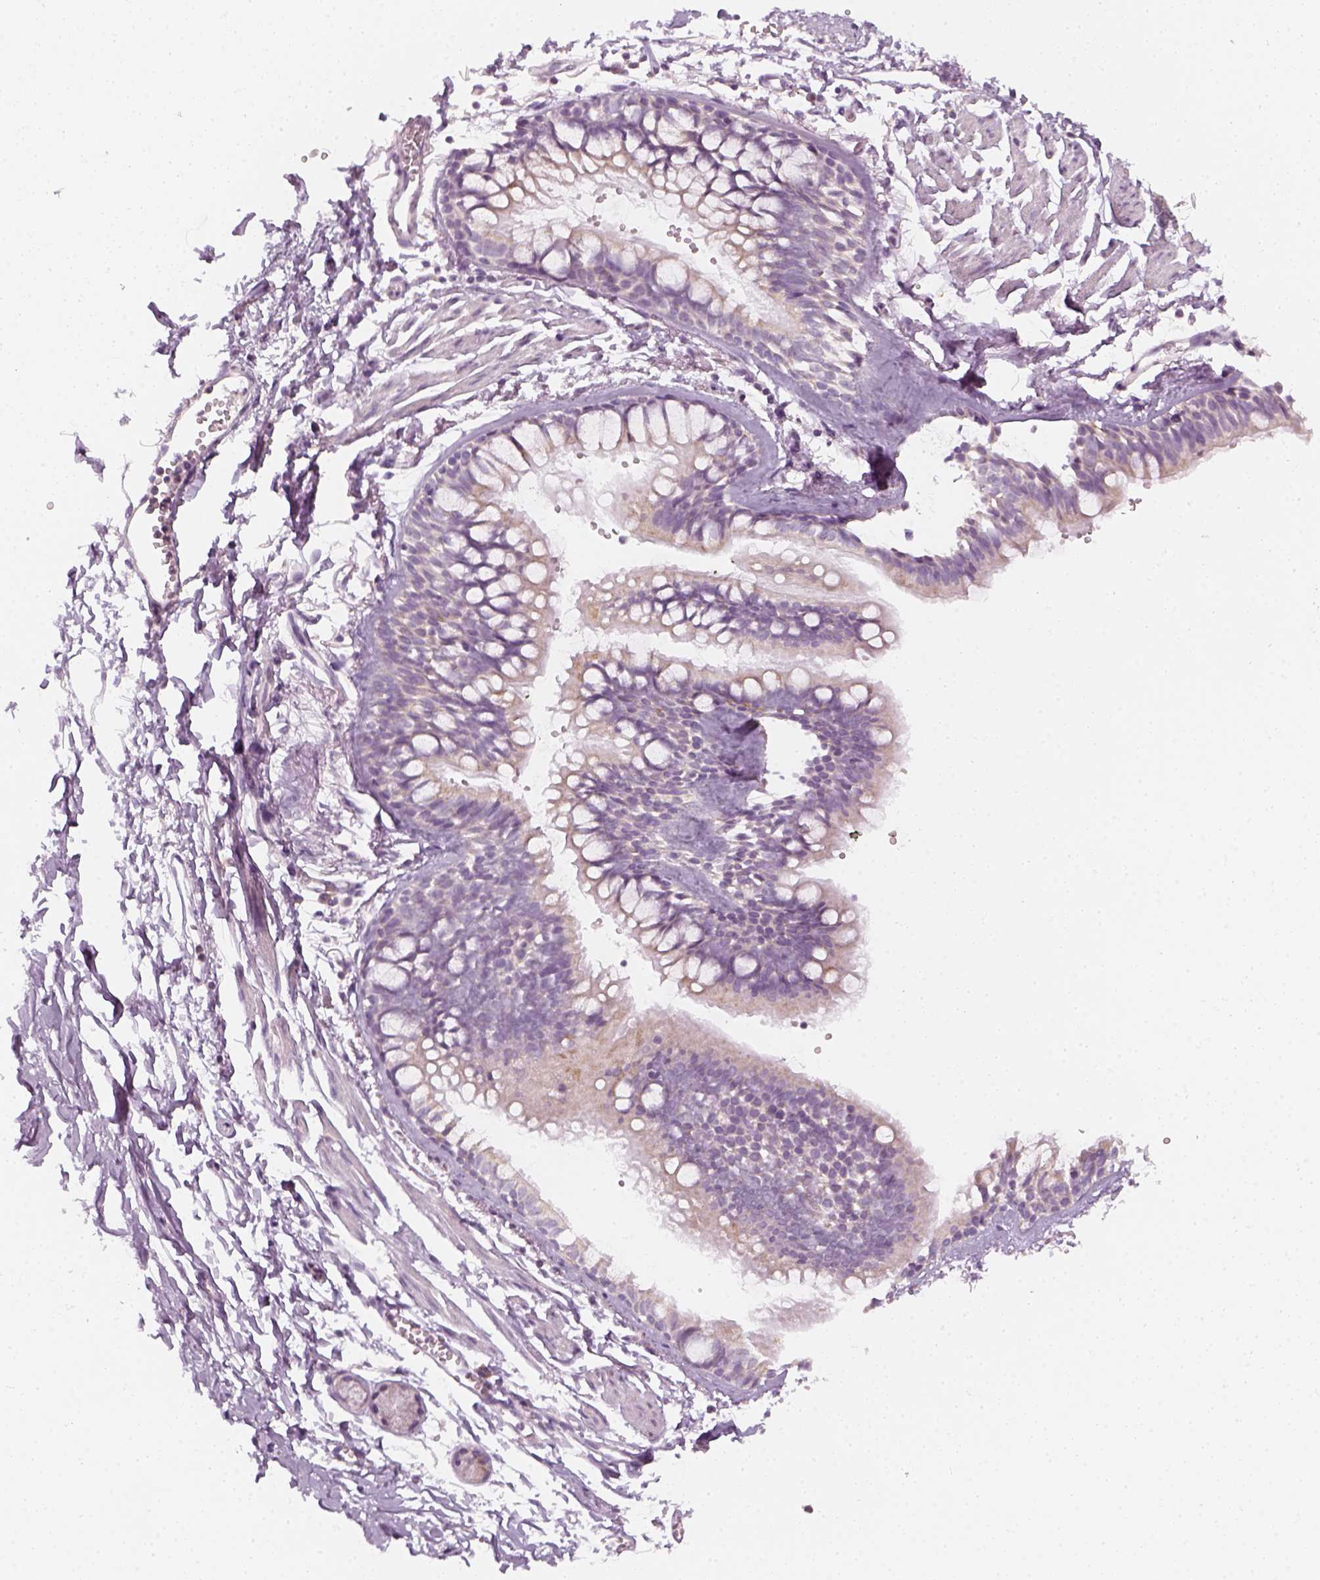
{"staining": {"intensity": "negative", "quantity": "none", "location": "none"}, "tissue": "bronchus", "cell_type": "Respiratory epithelial cells", "image_type": "normal", "snomed": [{"axis": "morphology", "description": "Normal tissue, NOS"}, {"axis": "topography", "description": "Cartilage tissue"}, {"axis": "topography", "description": "Bronchus"}], "caption": "Immunohistochemistry image of normal bronchus: human bronchus stained with DAB displays no significant protein expression in respiratory epithelial cells.", "gene": "PRAME", "patient": {"sex": "female", "age": 59}}